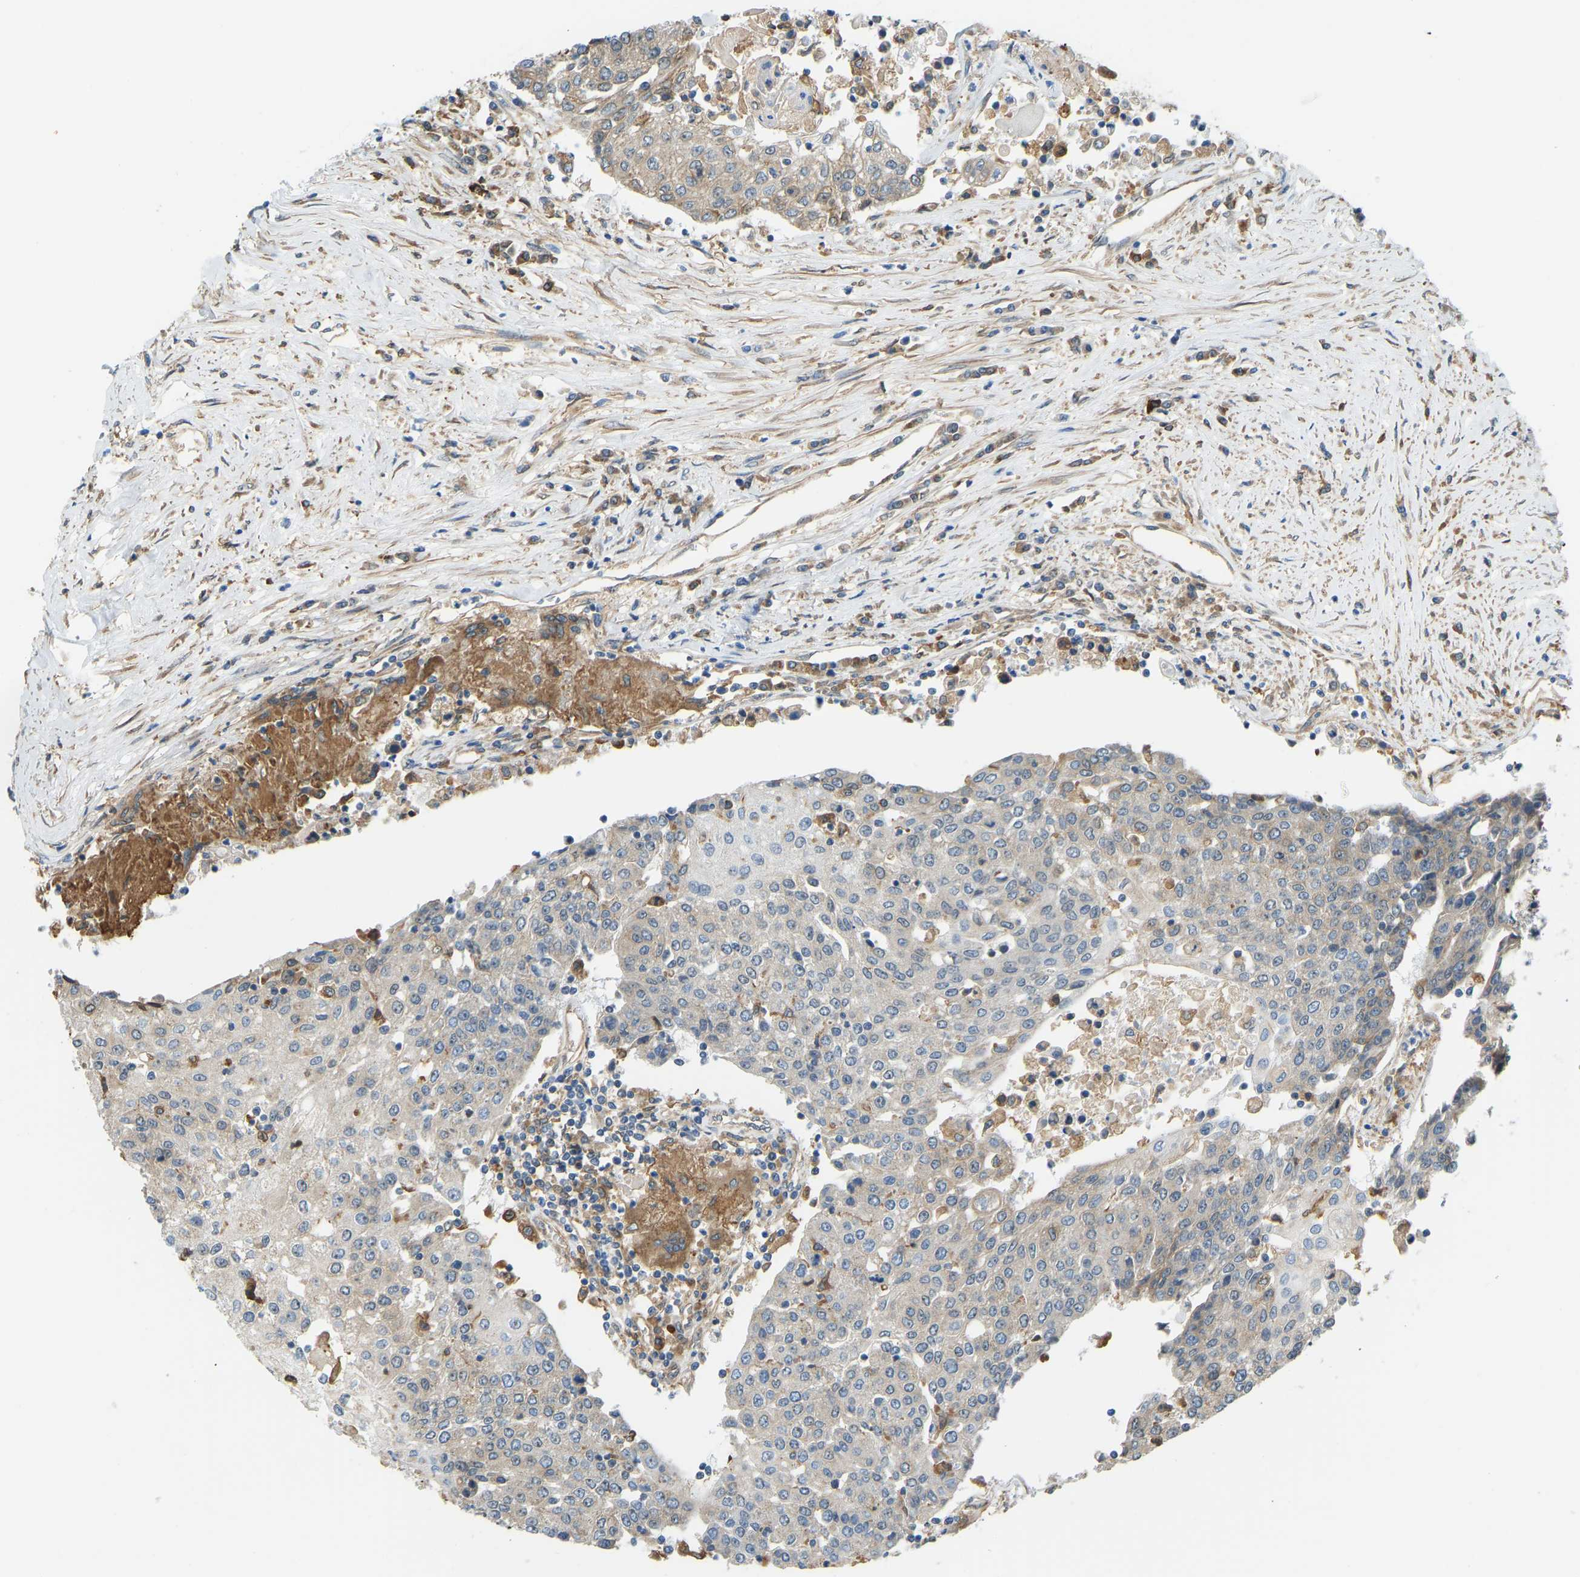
{"staining": {"intensity": "weak", "quantity": "<25%", "location": "cytoplasmic/membranous"}, "tissue": "urothelial cancer", "cell_type": "Tumor cells", "image_type": "cancer", "snomed": [{"axis": "morphology", "description": "Urothelial carcinoma, High grade"}, {"axis": "topography", "description": "Urinary bladder"}], "caption": "This histopathology image is of urothelial carcinoma (high-grade) stained with IHC to label a protein in brown with the nuclei are counter-stained blue. There is no staining in tumor cells. (DAB (3,3'-diaminobenzidine) IHC visualized using brightfield microscopy, high magnification).", "gene": "OS9", "patient": {"sex": "female", "age": 85}}